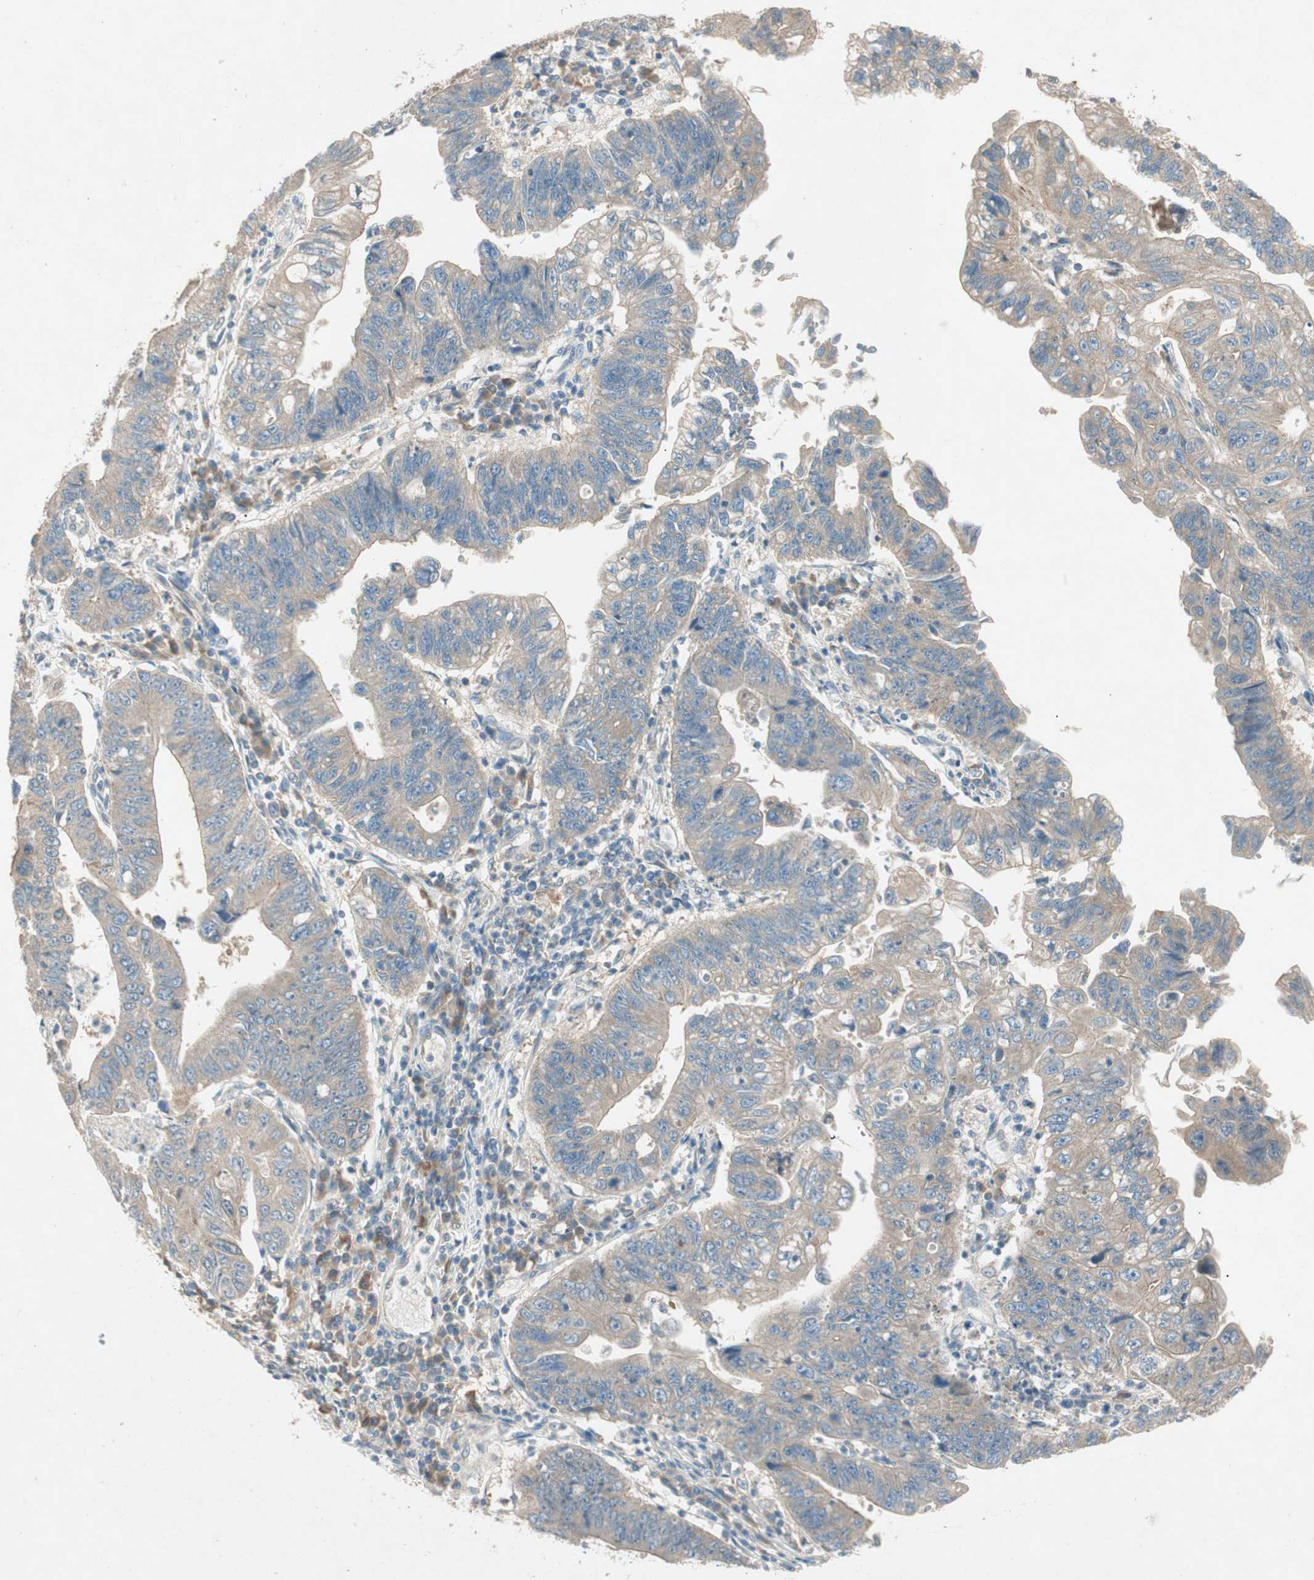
{"staining": {"intensity": "weak", "quantity": ">75%", "location": "cytoplasmic/membranous"}, "tissue": "stomach cancer", "cell_type": "Tumor cells", "image_type": "cancer", "snomed": [{"axis": "morphology", "description": "Adenocarcinoma, NOS"}, {"axis": "topography", "description": "Stomach"}], "caption": "The image shows immunohistochemical staining of stomach cancer (adenocarcinoma). There is weak cytoplasmic/membranous staining is seen in approximately >75% of tumor cells.", "gene": "NCLN", "patient": {"sex": "male", "age": 59}}